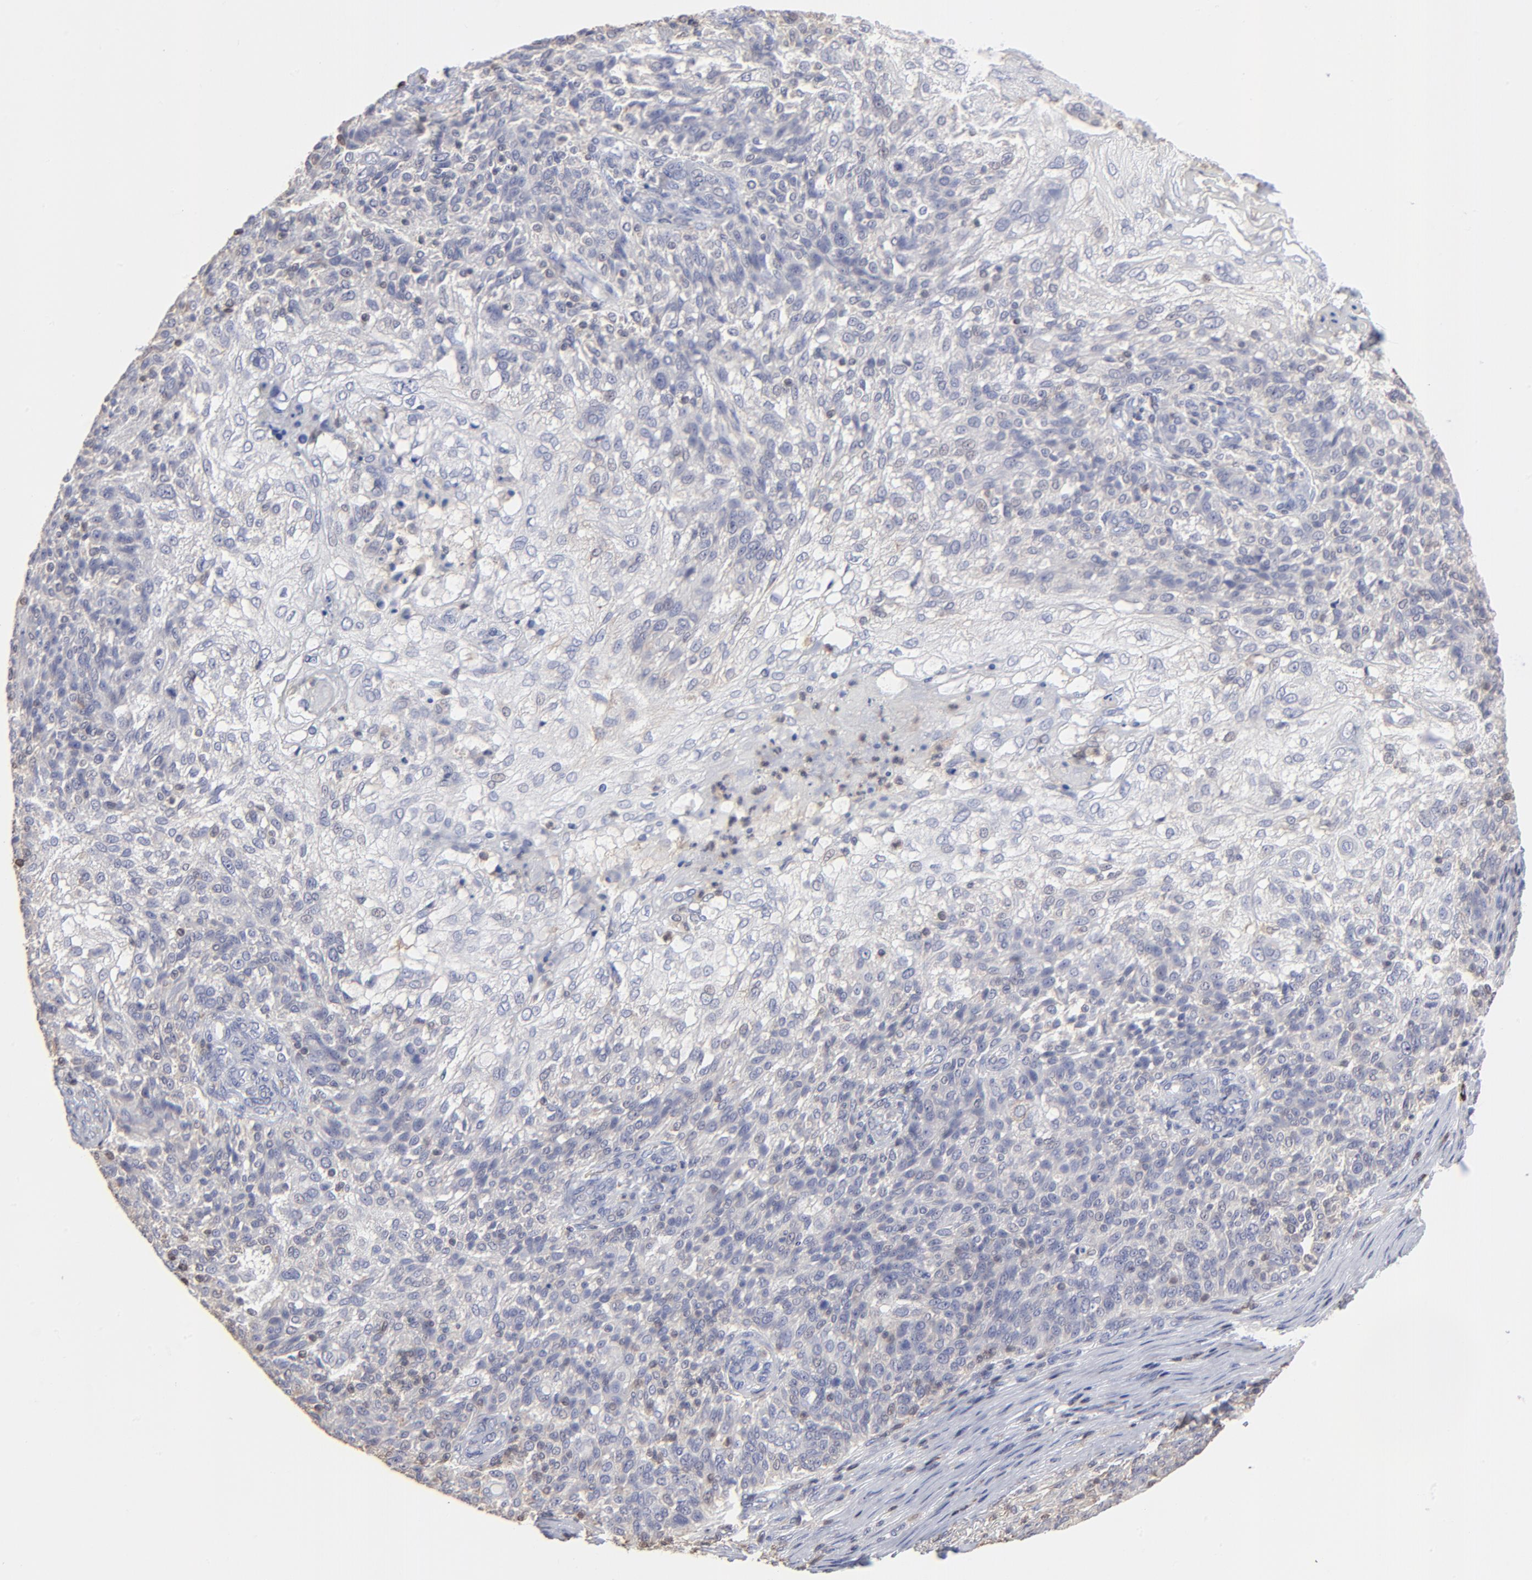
{"staining": {"intensity": "negative", "quantity": "none", "location": "none"}, "tissue": "skin cancer", "cell_type": "Tumor cells", "image_type": "cancer", "snomed": [{"axis": "morphology", "description": "Normal tissue, NOS"}, {"axis": "morphology", "description": "Squamous cell carcinoma, NOS"}, {"axis": "topography", "description": "Skin"}], "caption": "DAB immunohistochemical staining of human skin cancer exhibits no significant expression in tumor cells.", "gene": "TBXT", "patient": {"sex": "female", "age": 83}}